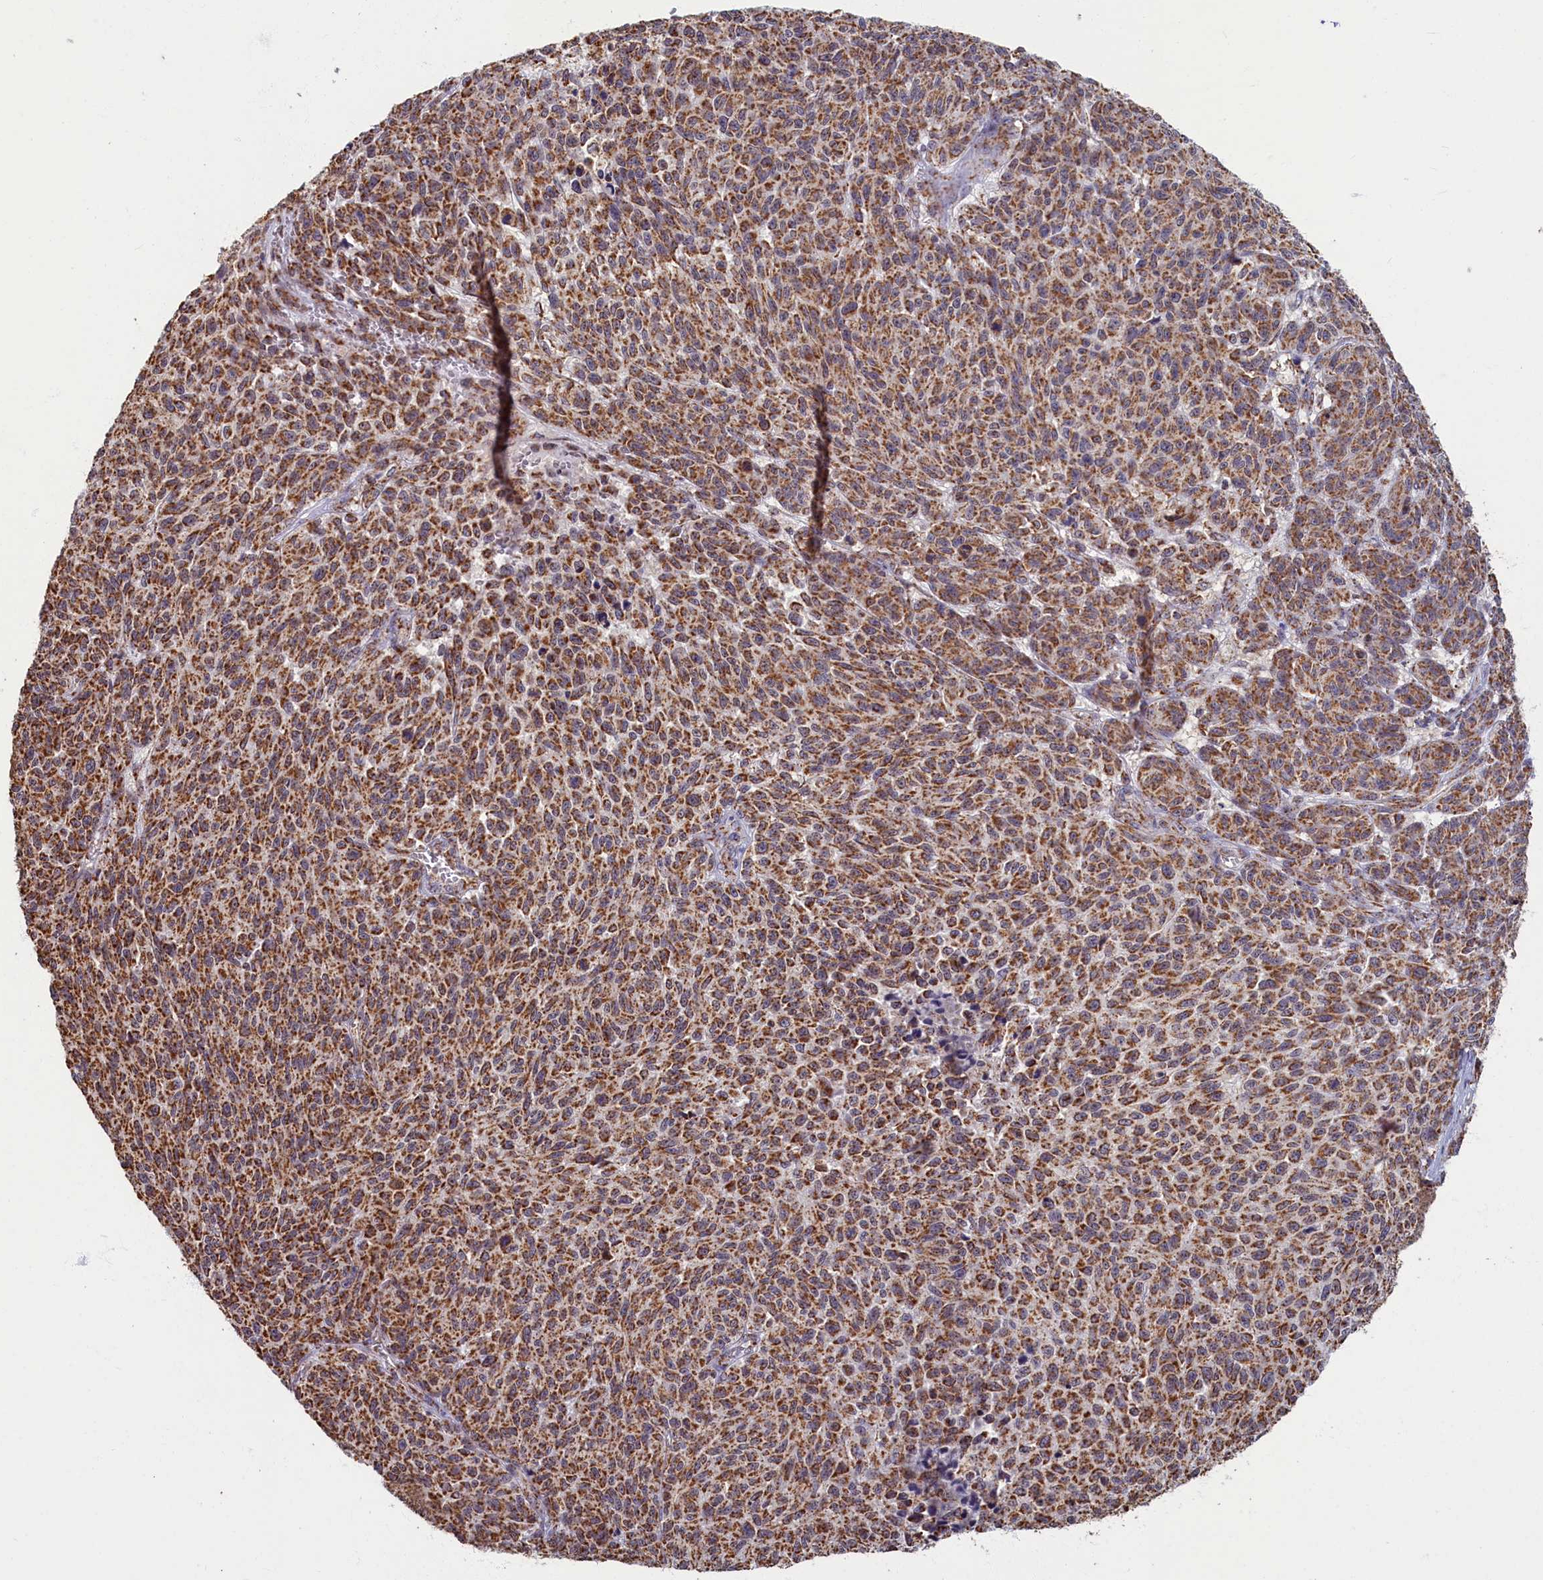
{"staining": {"intensity": "moderate", "quantity": ">75%", "location": "cytoplasmic/membranous"}, "tissue": "melanoma", "cell_type": "Tumor cells", "image_type": "cancer", "snomed": [{"axis": "morphology", "description": "Malignant melanoma, NOS"}, {"axis": "topography", "description": "Skin"}], "caption": "IHC of melanoma shows medium levels of moderate cytoplasmic/membranous expression in approximately >75% of tumor cells. (IHC, brightfield microscopy, high magnification).", "gene": "SPR", "patient": {"sex": "male", "age": 49}}